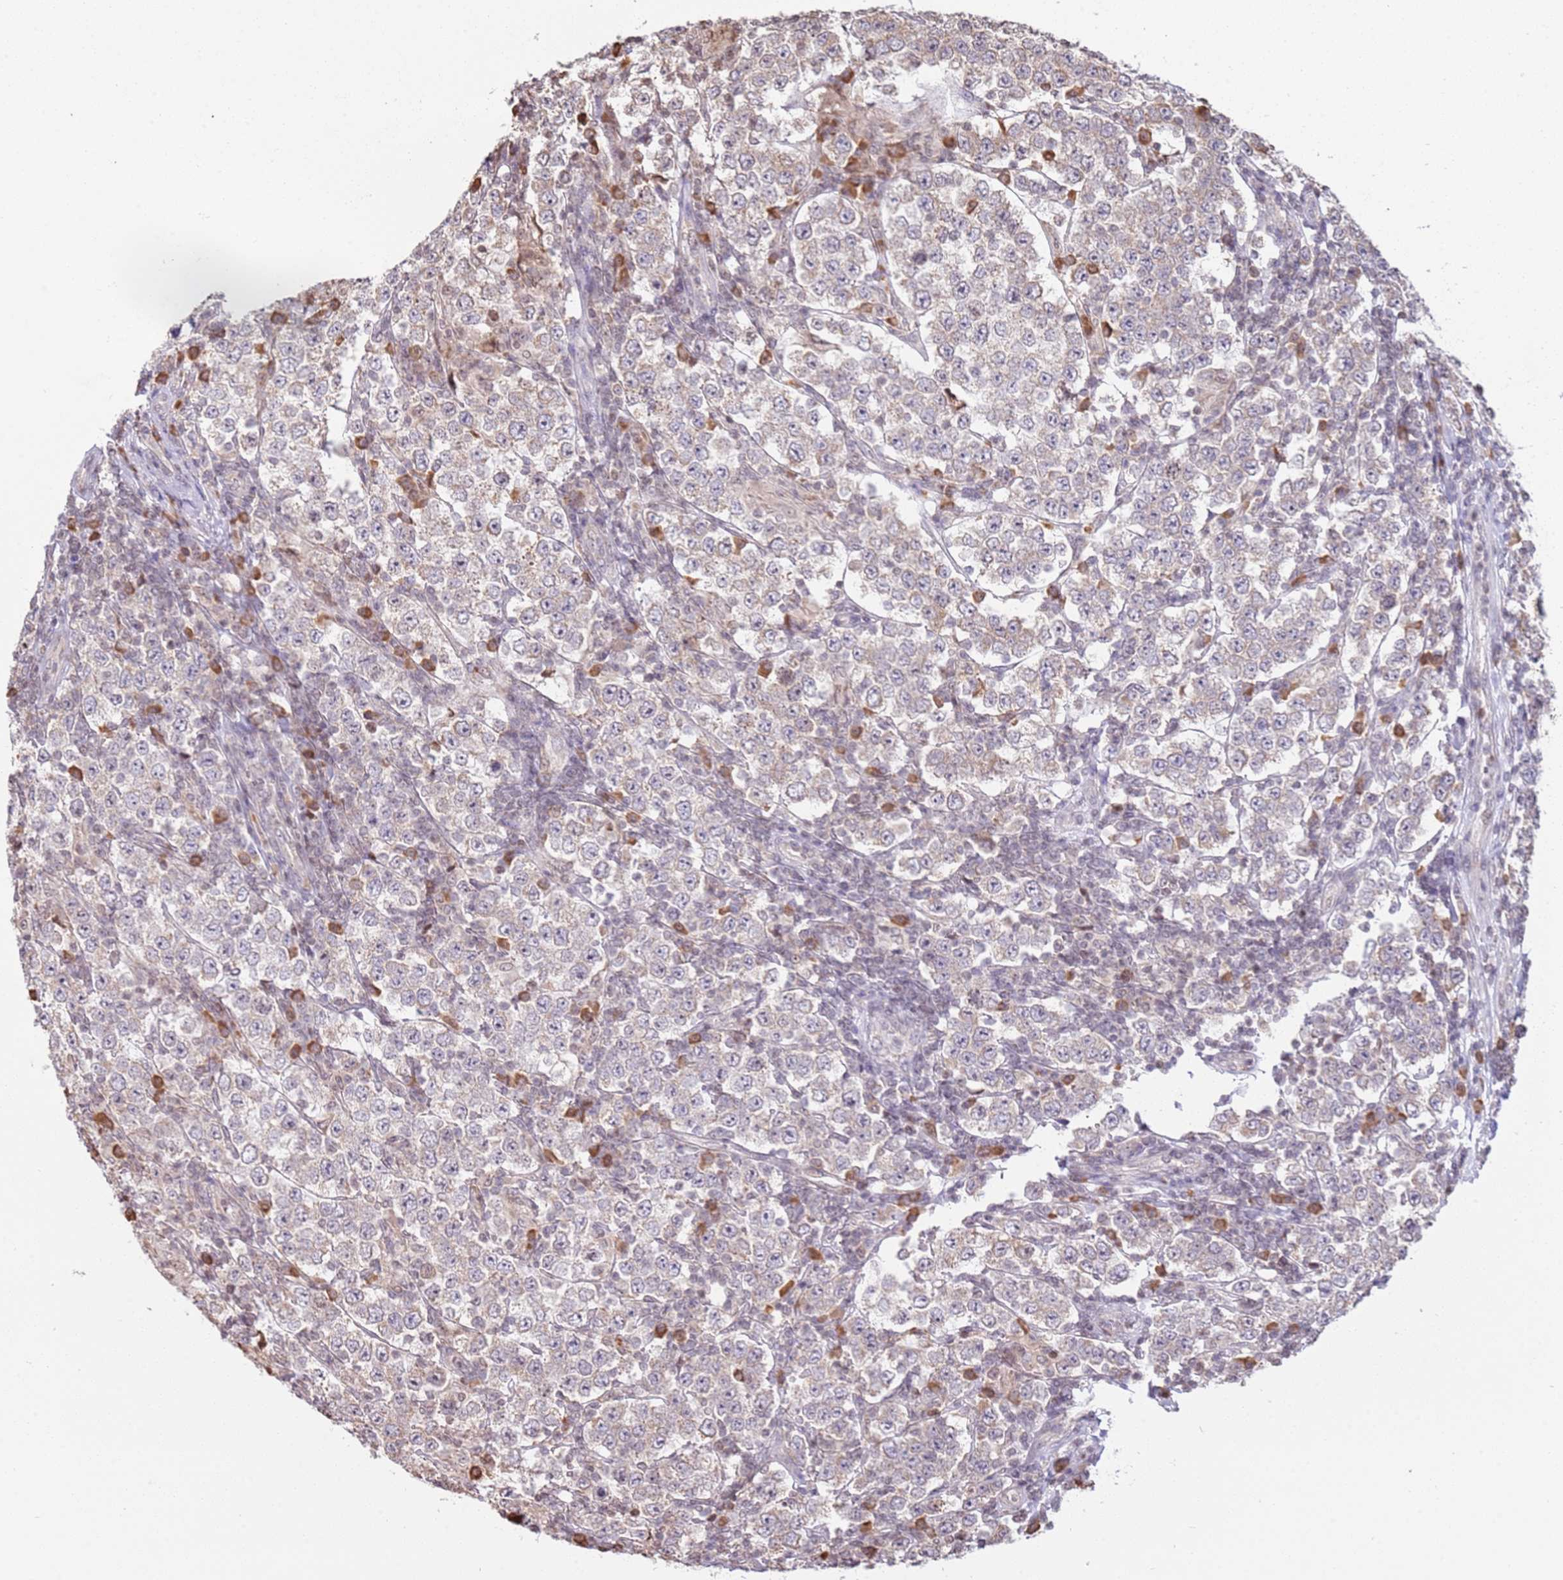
{"staining": {"intensity": "weak", "quantity": "<25%", "location": "cytoplasmic/membranous"}, "tissue": "testis cancer", "cell_type": "Tumor cells", "image_type": "cancer", "snomed": [{"axis": "morphology", "description": "Normal tissue, NOS"}, {"axis": "morphology", "description": "Urothelial carcinoma, High grade"}, {"axis": "morphology", "description": "Seminoma, NOS"}, {"axis": "morphology", "description": "Carcinoma, Embryonal, NOS"}, {"axis": "topography", "description": "Urinary bladder"}, {"axis": "topography", "description": "Testis"}], "caption": "IHC of urothelial carcinoma (high-grade) (testis) shows no expression in tumor cells.", "gene": "SCAF1", "patient": {"sex": "male", "age": 41}}